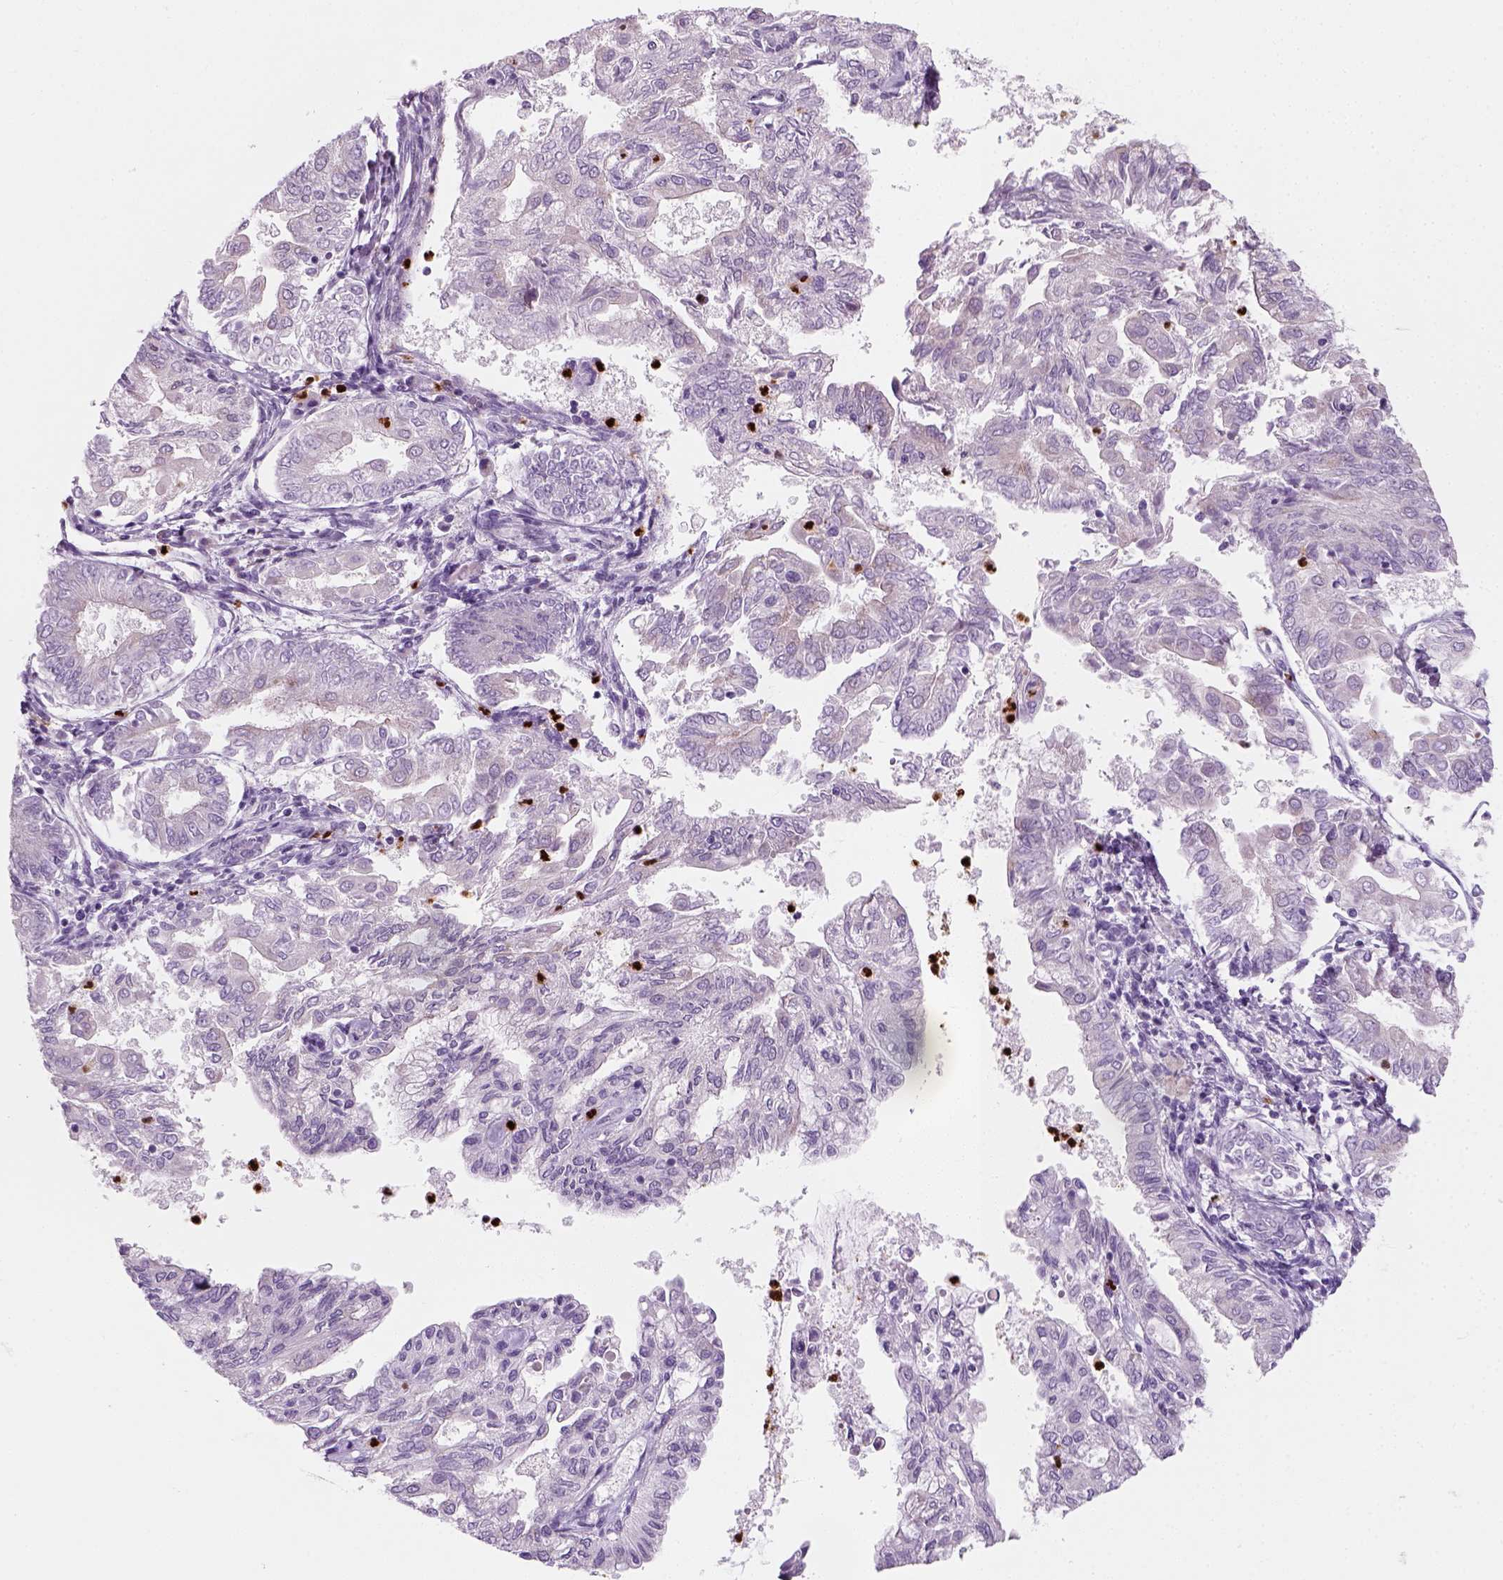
{"staining": {"intensity": "negative", "quantity": "none", "location": "none"}, "tissue": "endometrial cancer", "cell_type": "Tumor cells", "image_type": "cancer", "snomed": [{"axis": "morphology", "description": "Adenocarcinoma, NOS"}, {"axis": "topography", "description": "Endometrium"}], "caption": "Endometrial cancer (adenocarcinoma) stained for a protein using immunohistochemistry (IHC) displays no expression tumor cells.", "gene": "IL4", "patient": {"sex": "female", "age": 68}}